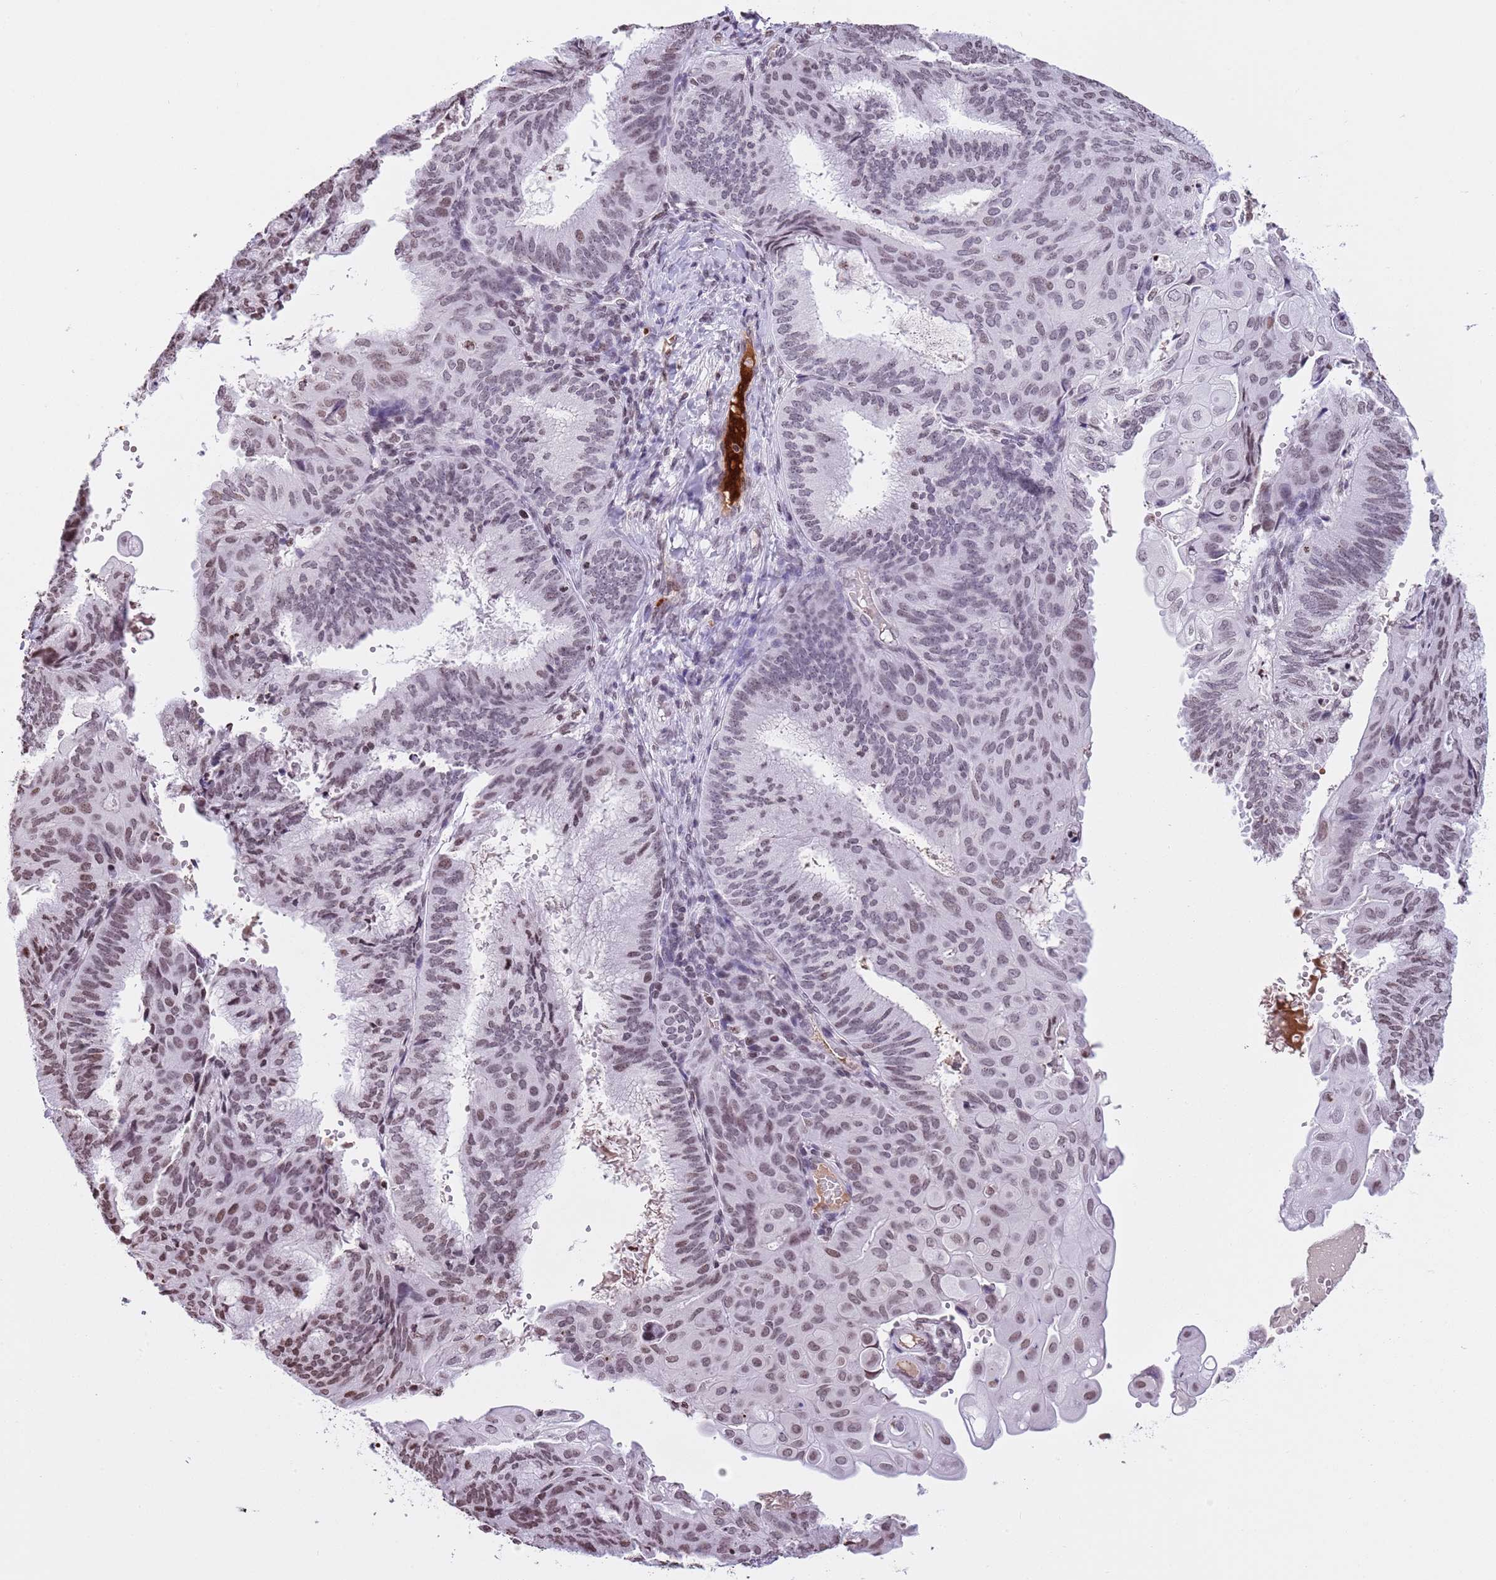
{"staining": {"intensity": "weak", "quantity": "25%-75%", "location": "nuclear"}, "tissue": "endometrial cancer", "cell_type": "Tumor cells", "image_type": "cancer", "snomed": [{"axis": "morphology", "description": "Adenocarcinoma, NOS"}, {"axis": "topography", "description": "Endometrium"}], "caption": "This image displays immunohistochemistry staining of human endometrial cancer, with low weak nuclear positivity in about 25%-75% of tumor cells.", "gene": "KPNA3", "patient": {"sex": "female", "age": 49}}